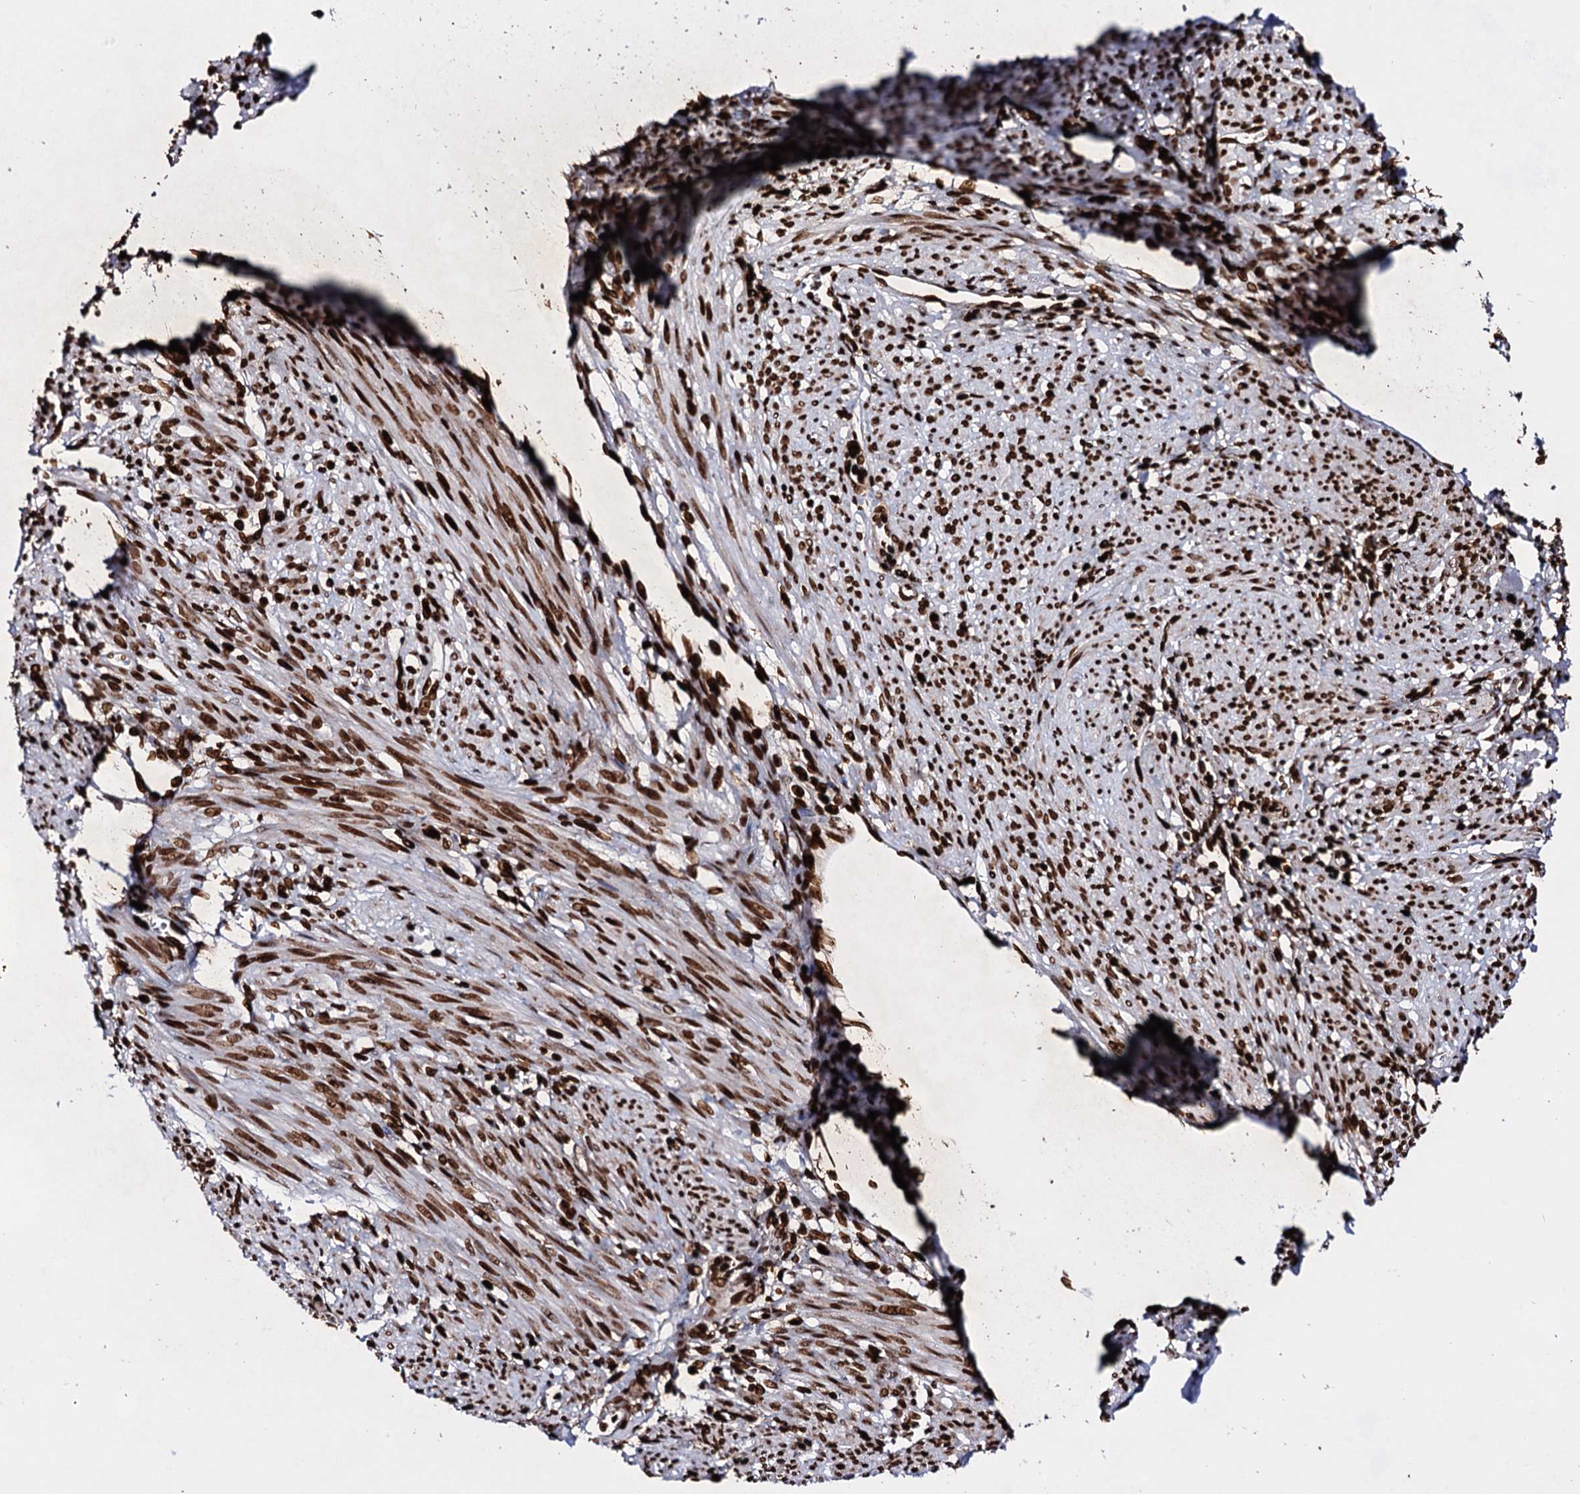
{"staining": {"intensity": "strong", "quantity": ">75%", "location": "nuclear"}, "tissue": "smooth muscle", "cell_type": "Smooth muscle cells", "image_type": "normal", "snomed": [{"axis": "morphology", "description": "Normal tissue, NOS"}, {"axis": "topography", "description": "Smooth muscle"}], "caption": "A histopathology image of smooth muscle stained for a protein demonstrates strong nuclear brown staining in smooth muscle cells. Nuclei are stained in blue.", "gene": "HMGB2", "patient": {"sex": "female", "age": 39}}